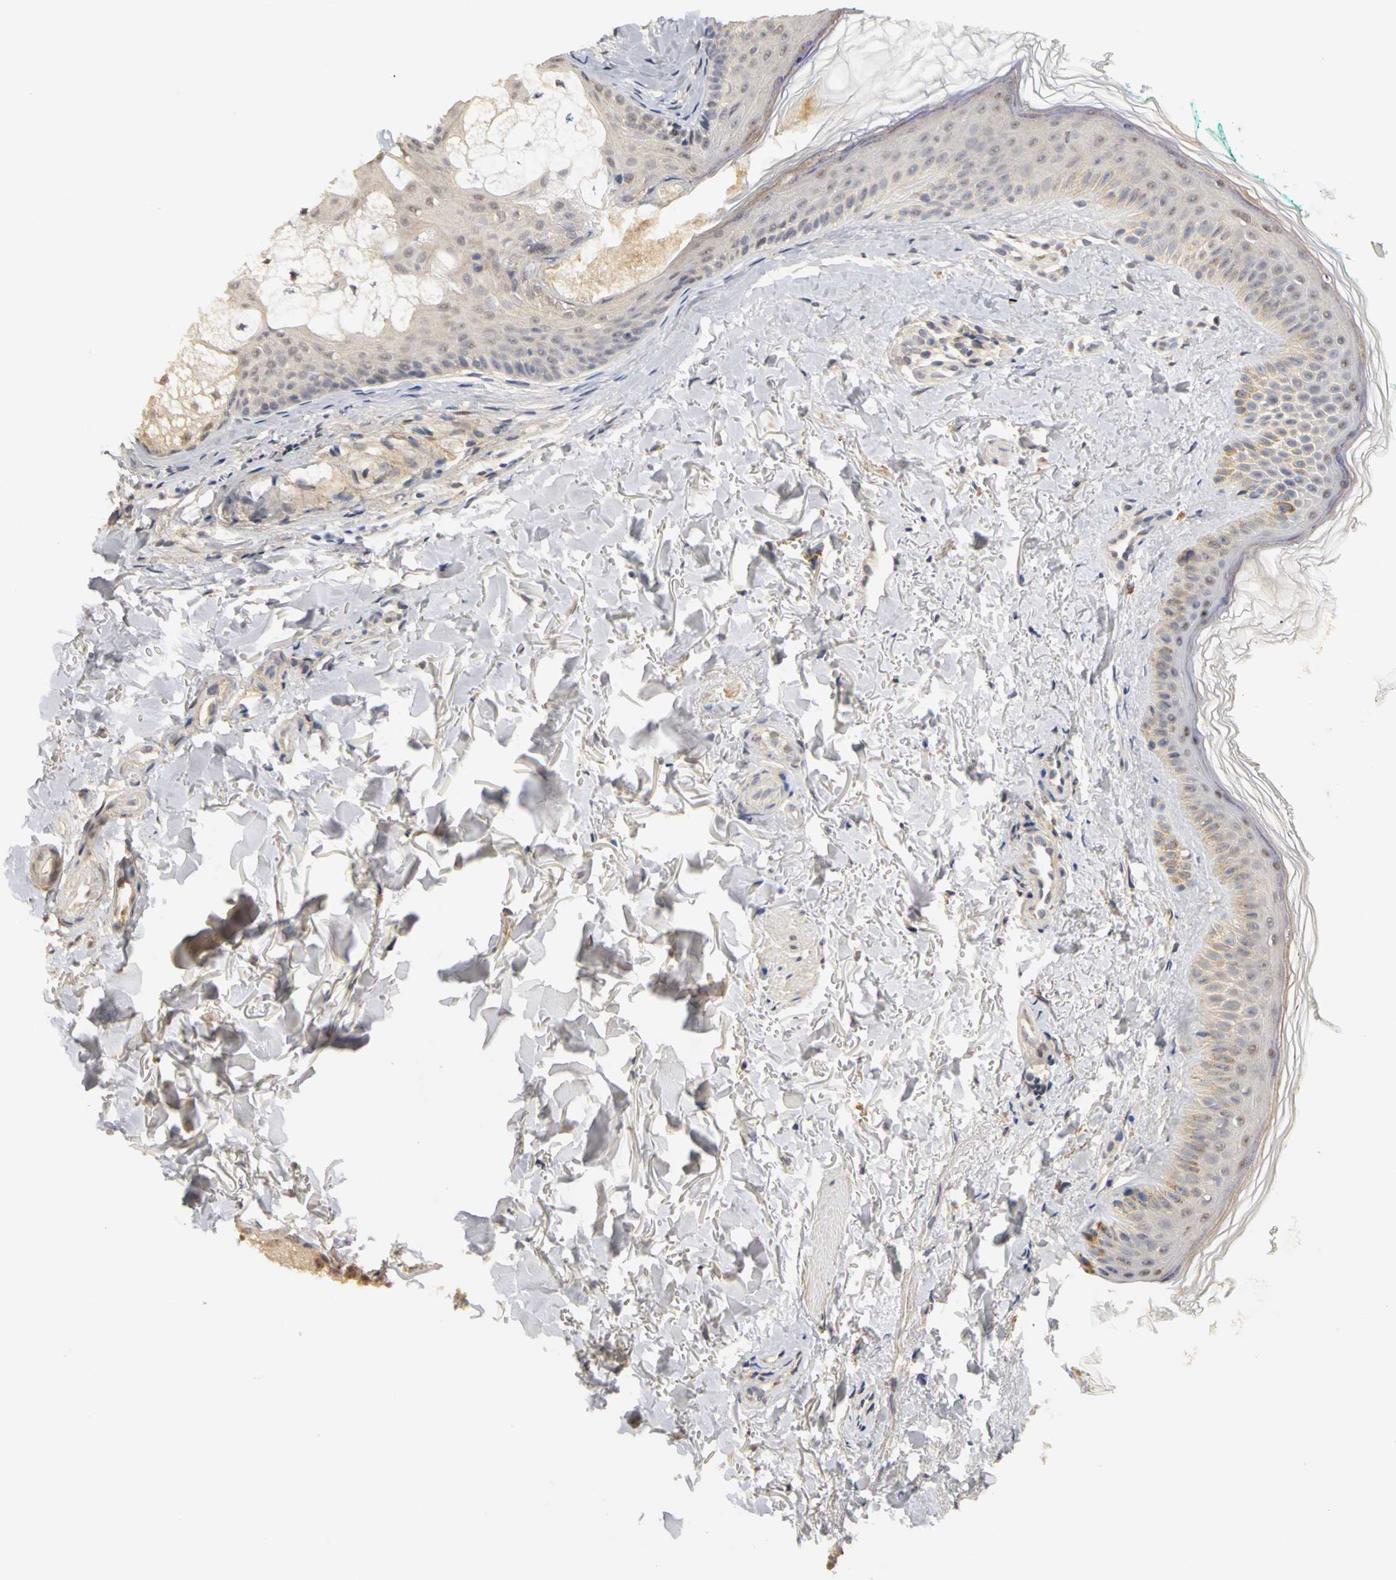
{"staining": {"intensity": "negative", "quantity": "none", "location": "none"}, "tissue": "skin", "cell_type": "Fibroblasts", "image_type": "normal", "snomed": [{"axis": "morphology", "description": "Normal tissue, NOS"}, {"axis": "topography", "description": "Skin"}], "caption": "Immunohistochemical staining of unremarkable human skin demonstrates no significant expression in fibroblasts.", "gene": "PGR", "patient": {"sex": "male", "age": 71}}